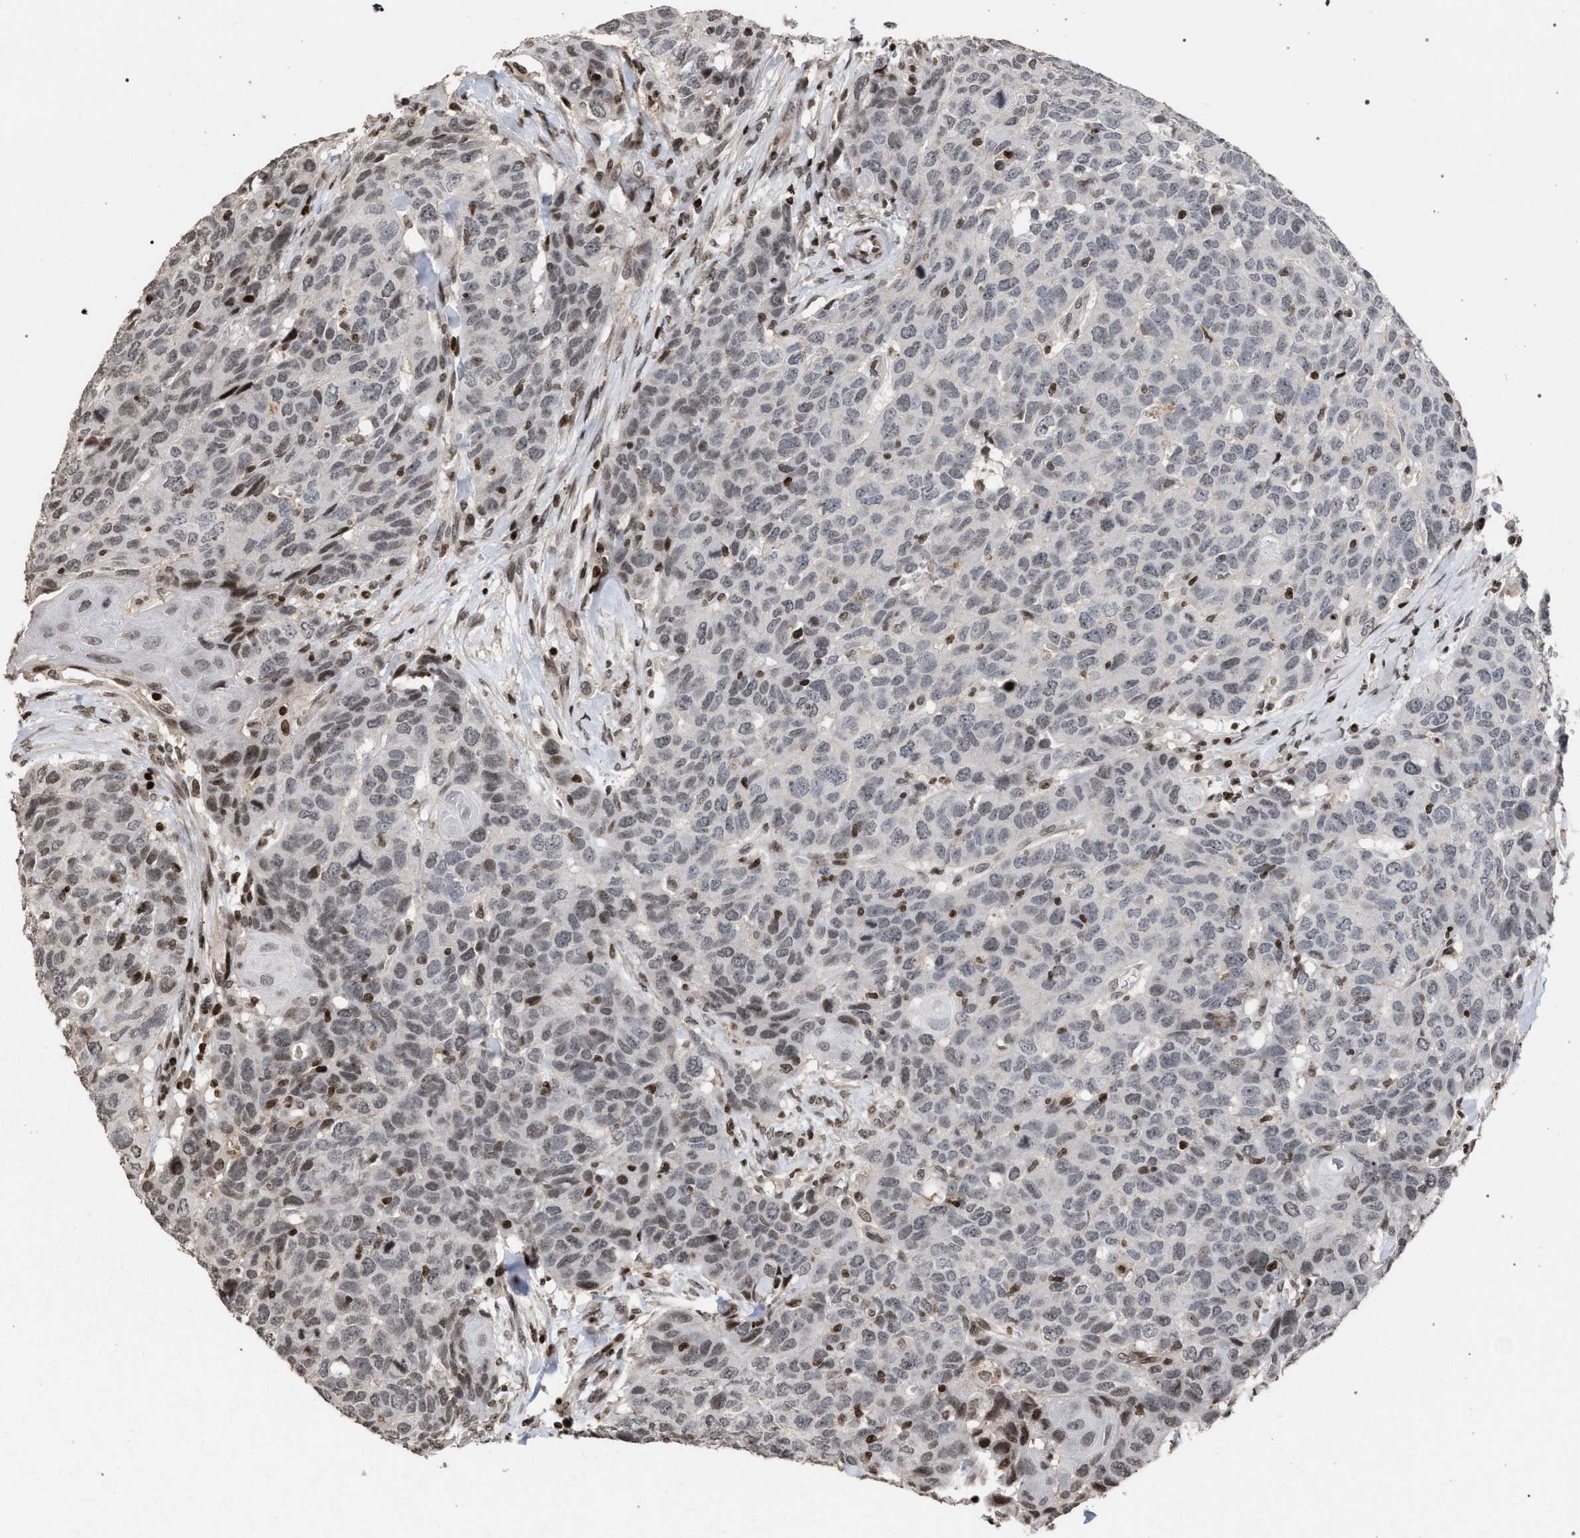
{"staining": {"intensity": "weak", "quantity": "25%-75%", "location": "nuclear"}, "tissue": "head and neck cancer", "cell_type": "Tumor cells", "image_type": "cancer", "snomed": [{"axis": "morphology", "description": "Squamous cell carcinoma, NOS"}, {"axis": "topography", "description": "Head-Neck"}], "caption": "Immunohistochemistry micrograph of neoplastic tissue: human squamous cell carcinoma (head and neck) stained using IHC shows low levels of weak protein expression localized specifically in the nuclear of tumor cells, appearing as a nuclear brown color.", "gene": "FOXD3", "patient": {"sex": "male", "age": 66}}